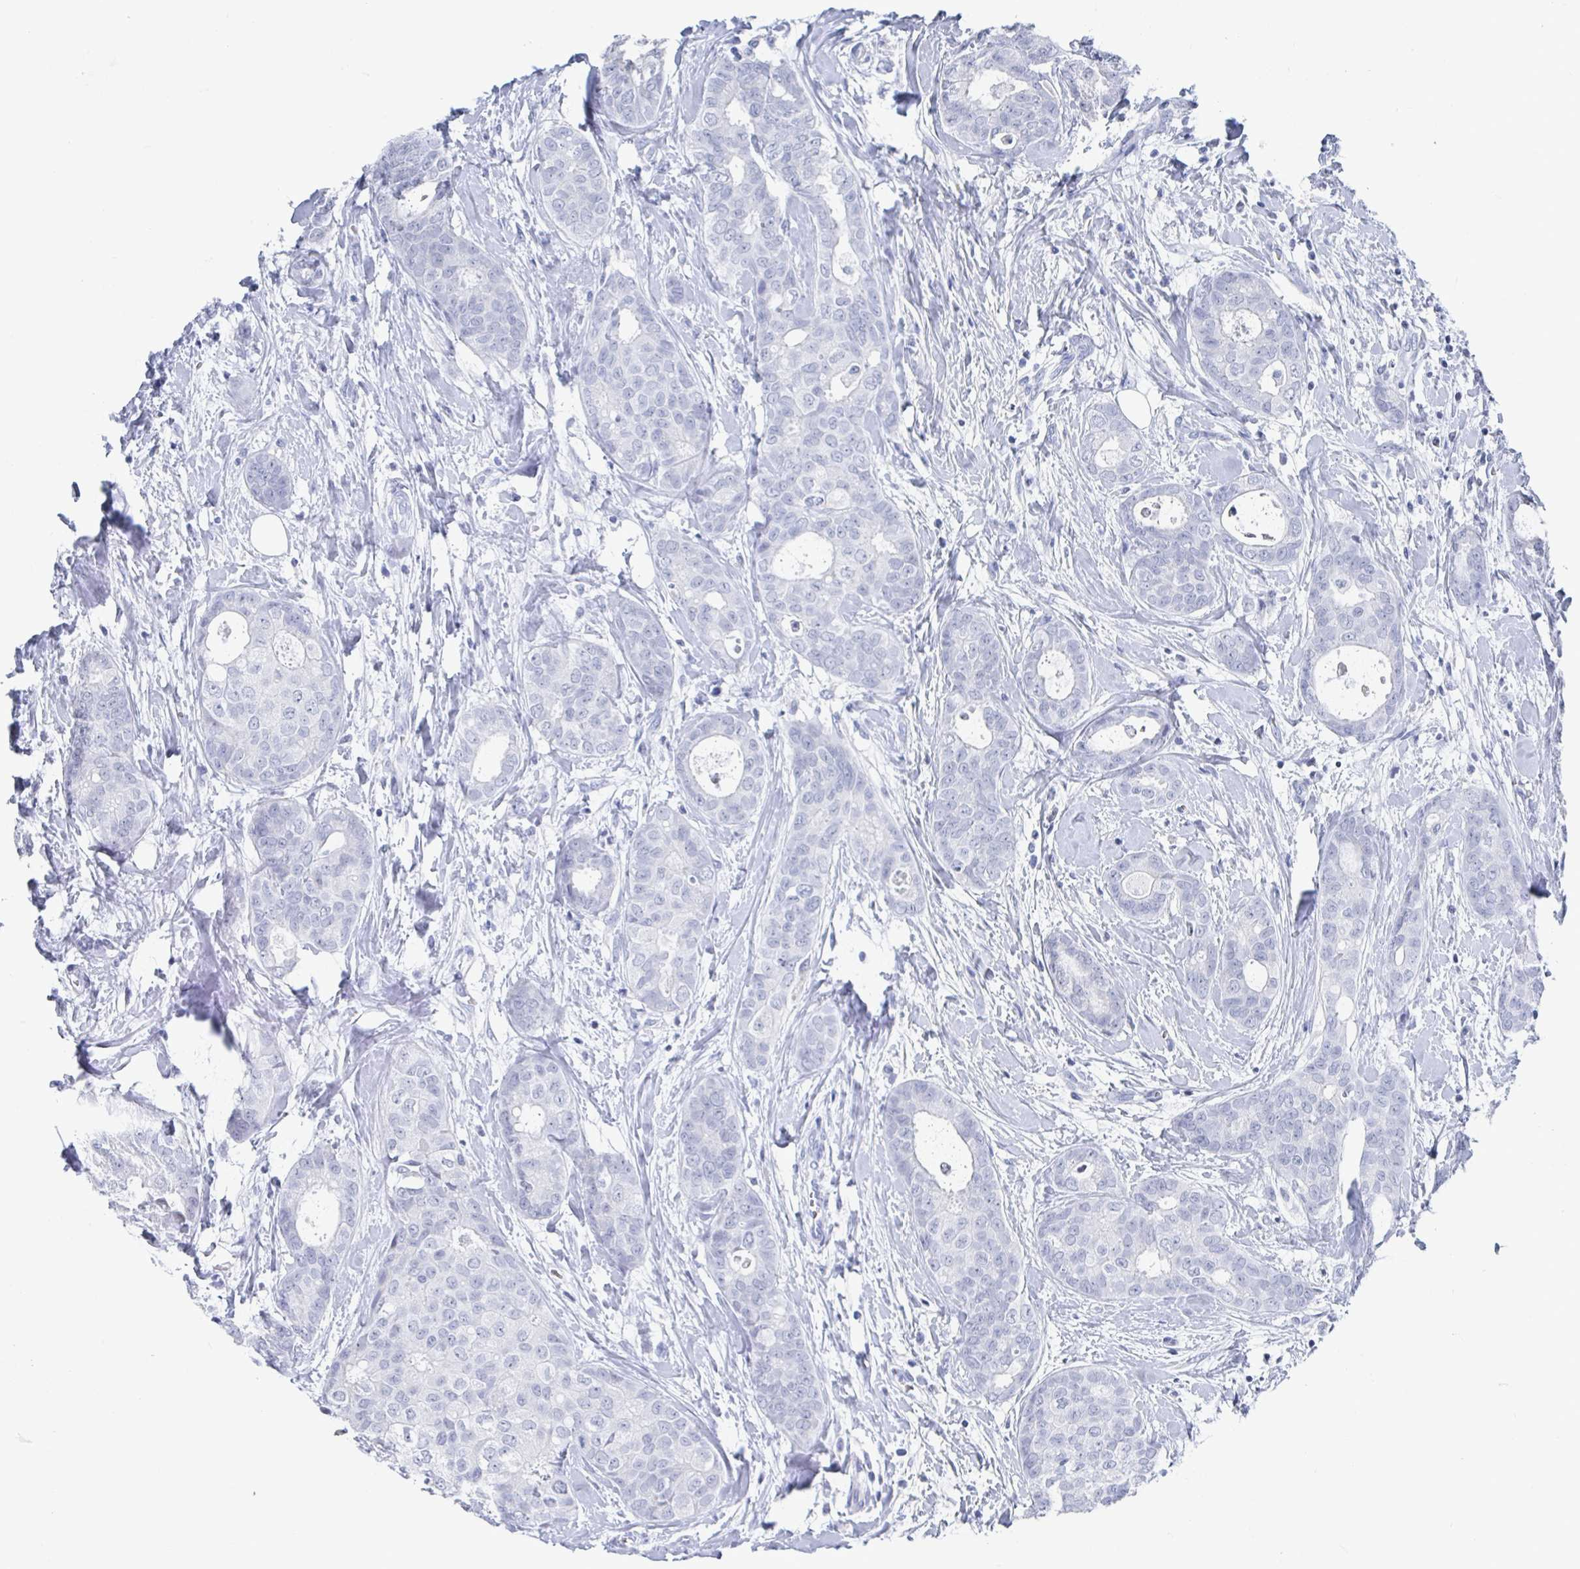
{"staining": {"intensity": "negative", "quantity": "none", "location": "none"}, "tissue": "breast cancer", "cell_type": "Tumor cells", "image_type": "cancer", "snomed": [{"axis": "morphology", "description": "Duct carcinoma"}, {"axis": "topography", "description": "Breast"}], "caption": "Immunohistochemistry (IHC) histopathology image of neoplastic tissue: human intraductal carcinoma (breast) stained with DAB demonstrates no significant protein expression in tumor cells.", "gene": "CAMKV", "patient": {"sex": "female", "age": 45}}